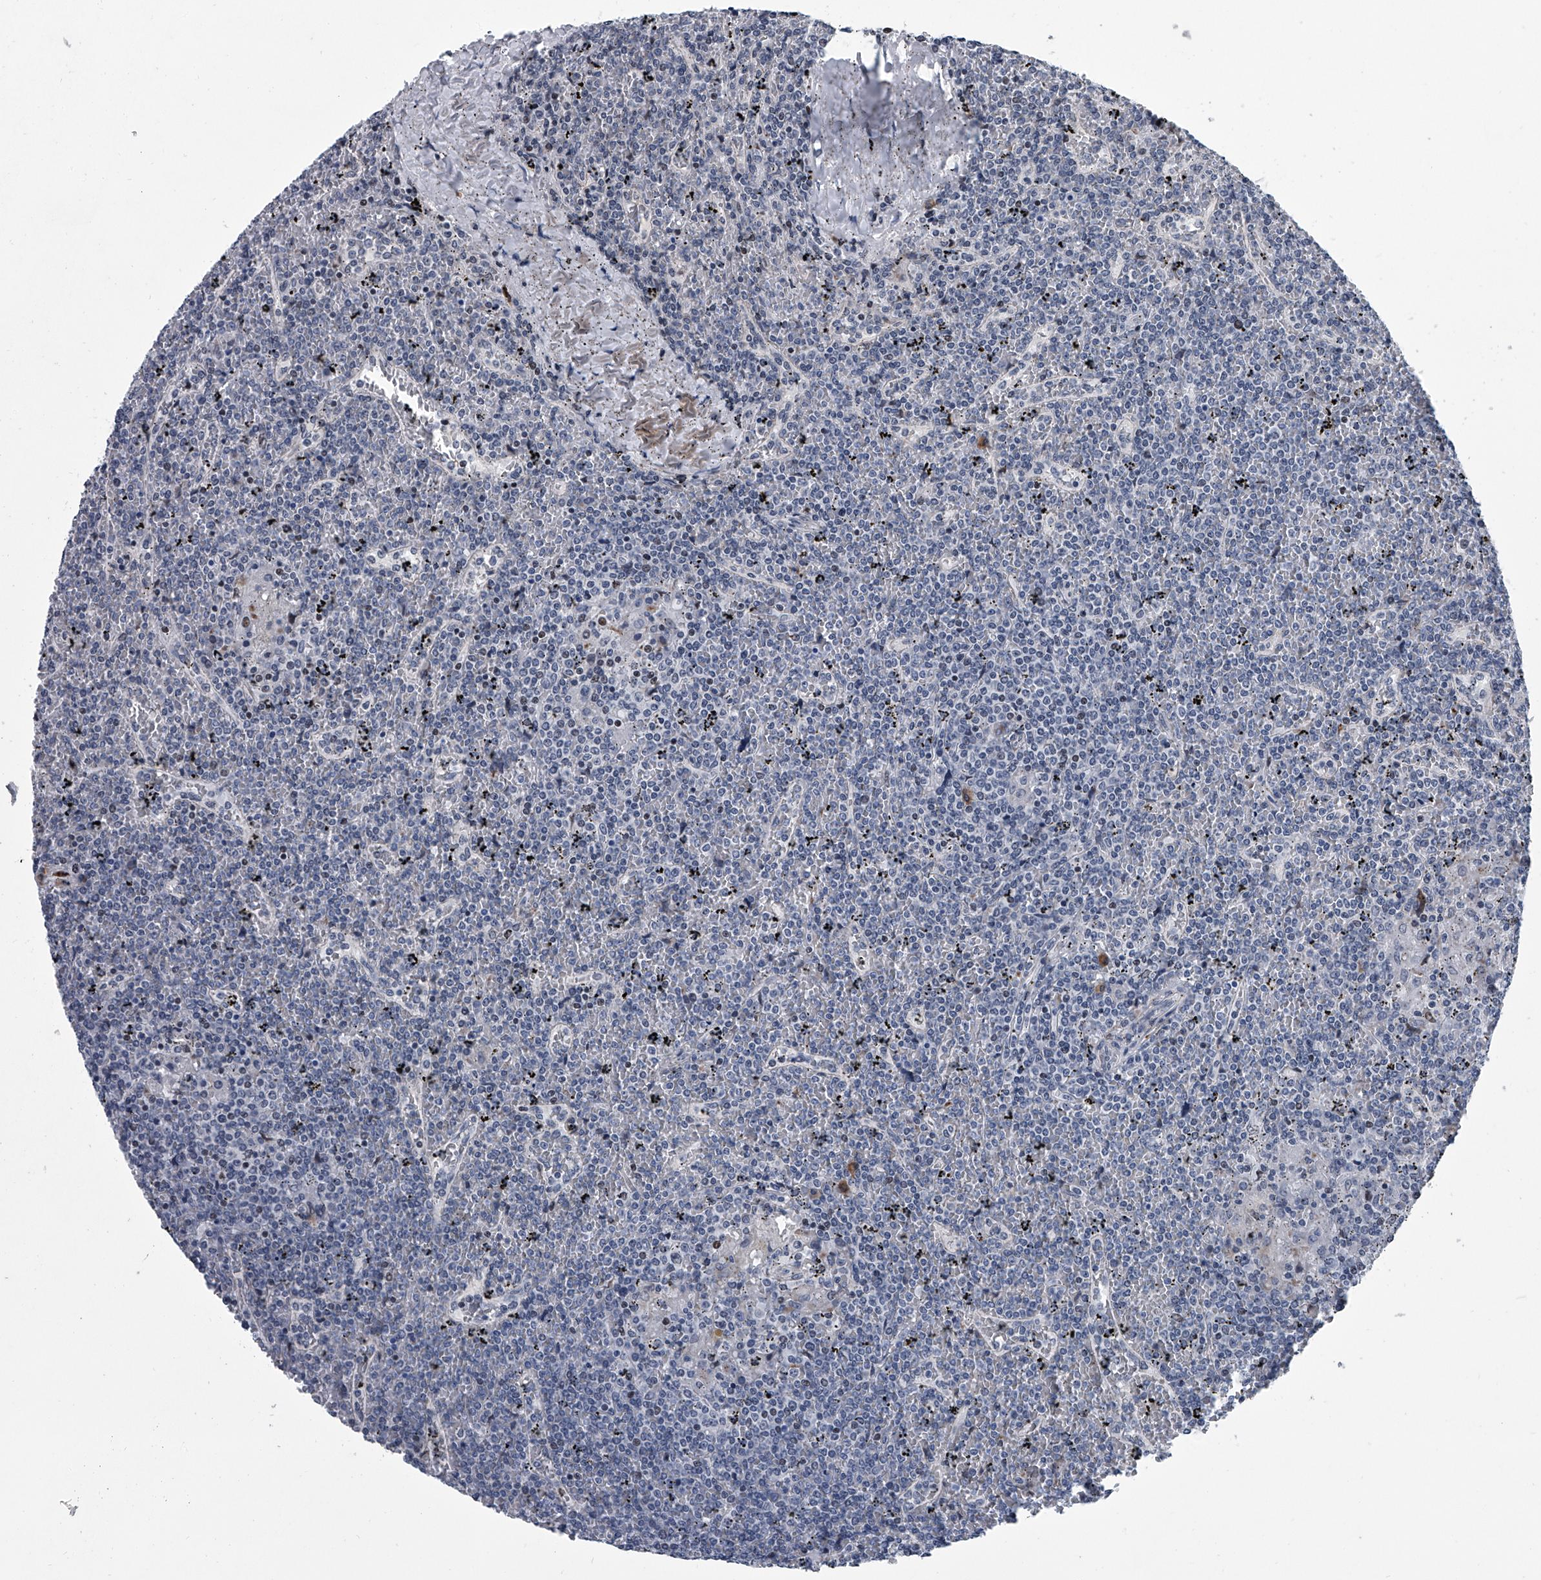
{"staining": {"intensity": "negative", "quantity": "none", "location": "none"}, "tissue": "lymphoma", "cell_type": "Tumor cells", "image_type": "cancer", "snomed": [{"axis": "morphology", "description": "Malignant lymphoma, non-Hodgkin's type, Low grade"}, {"axis": "topography", "description": "Spleen"}], "caption": "Malignant lymphoma, non-Hodgkin's type (low-grade) stained for a protein using IHC reveals no expression tumor cells.", "gene": "PPP2R5D", "patient": {"sex": "female", "age": 19}}